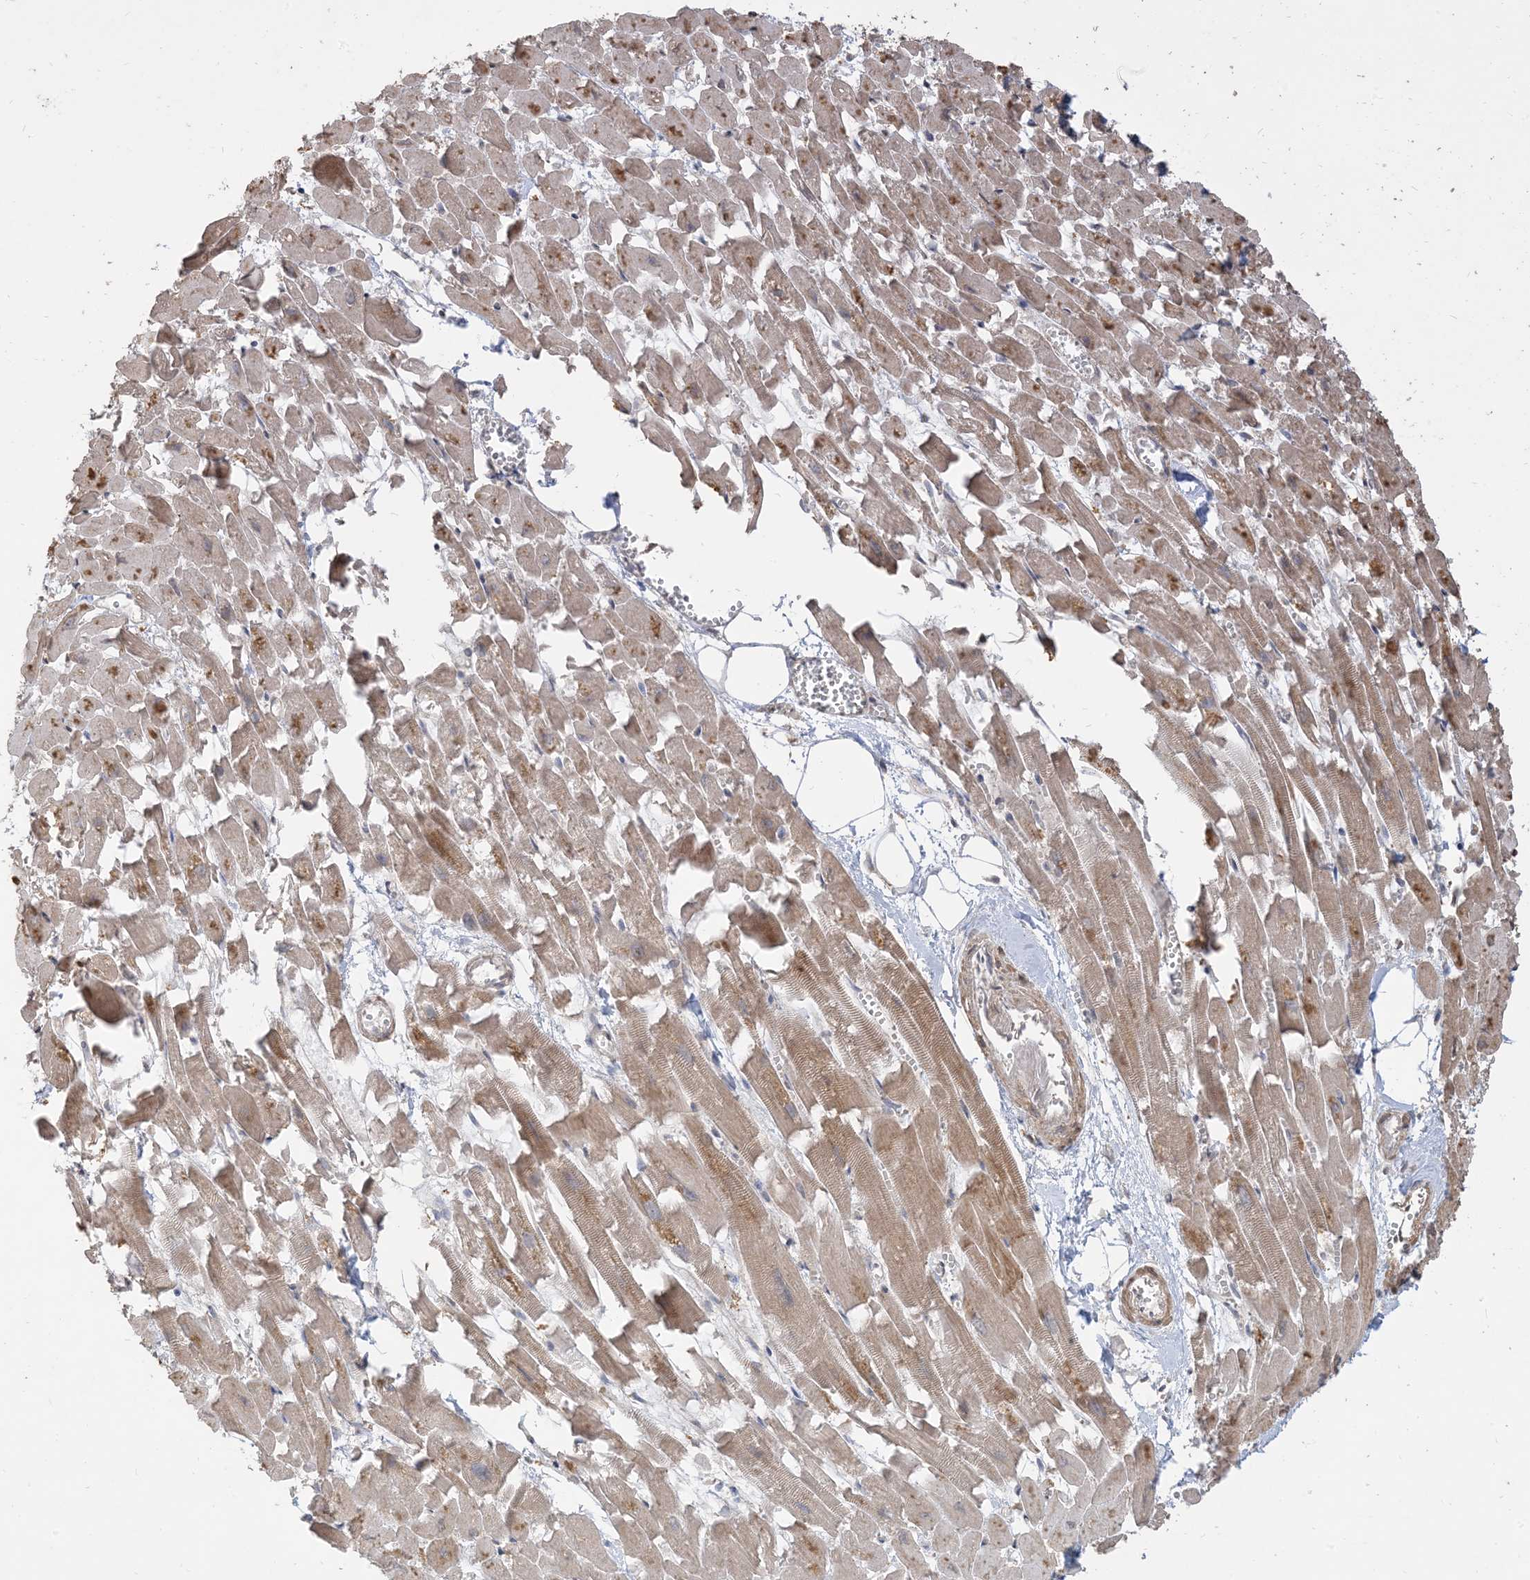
{"staining": {"intensity": "moderate", "quantity": ">75%", "location": "cytoplasmic/membranous"}, "tissue": "heart muscle", "cell_type": "Cardiomyocytes", "image_type": "normal", "snomed": [{"axis": "morphology", "description": "Normal tissue, NOS"}, {"axis": "topography", "description": "Heart"}], "caption": "A brown stain highlights moderate cytoplasmic/membranous expression of a protein in cardiomyocytes of normal heart muscle.", "gene": "RNF175", "patient": {"sex": "female", "age": 64}}